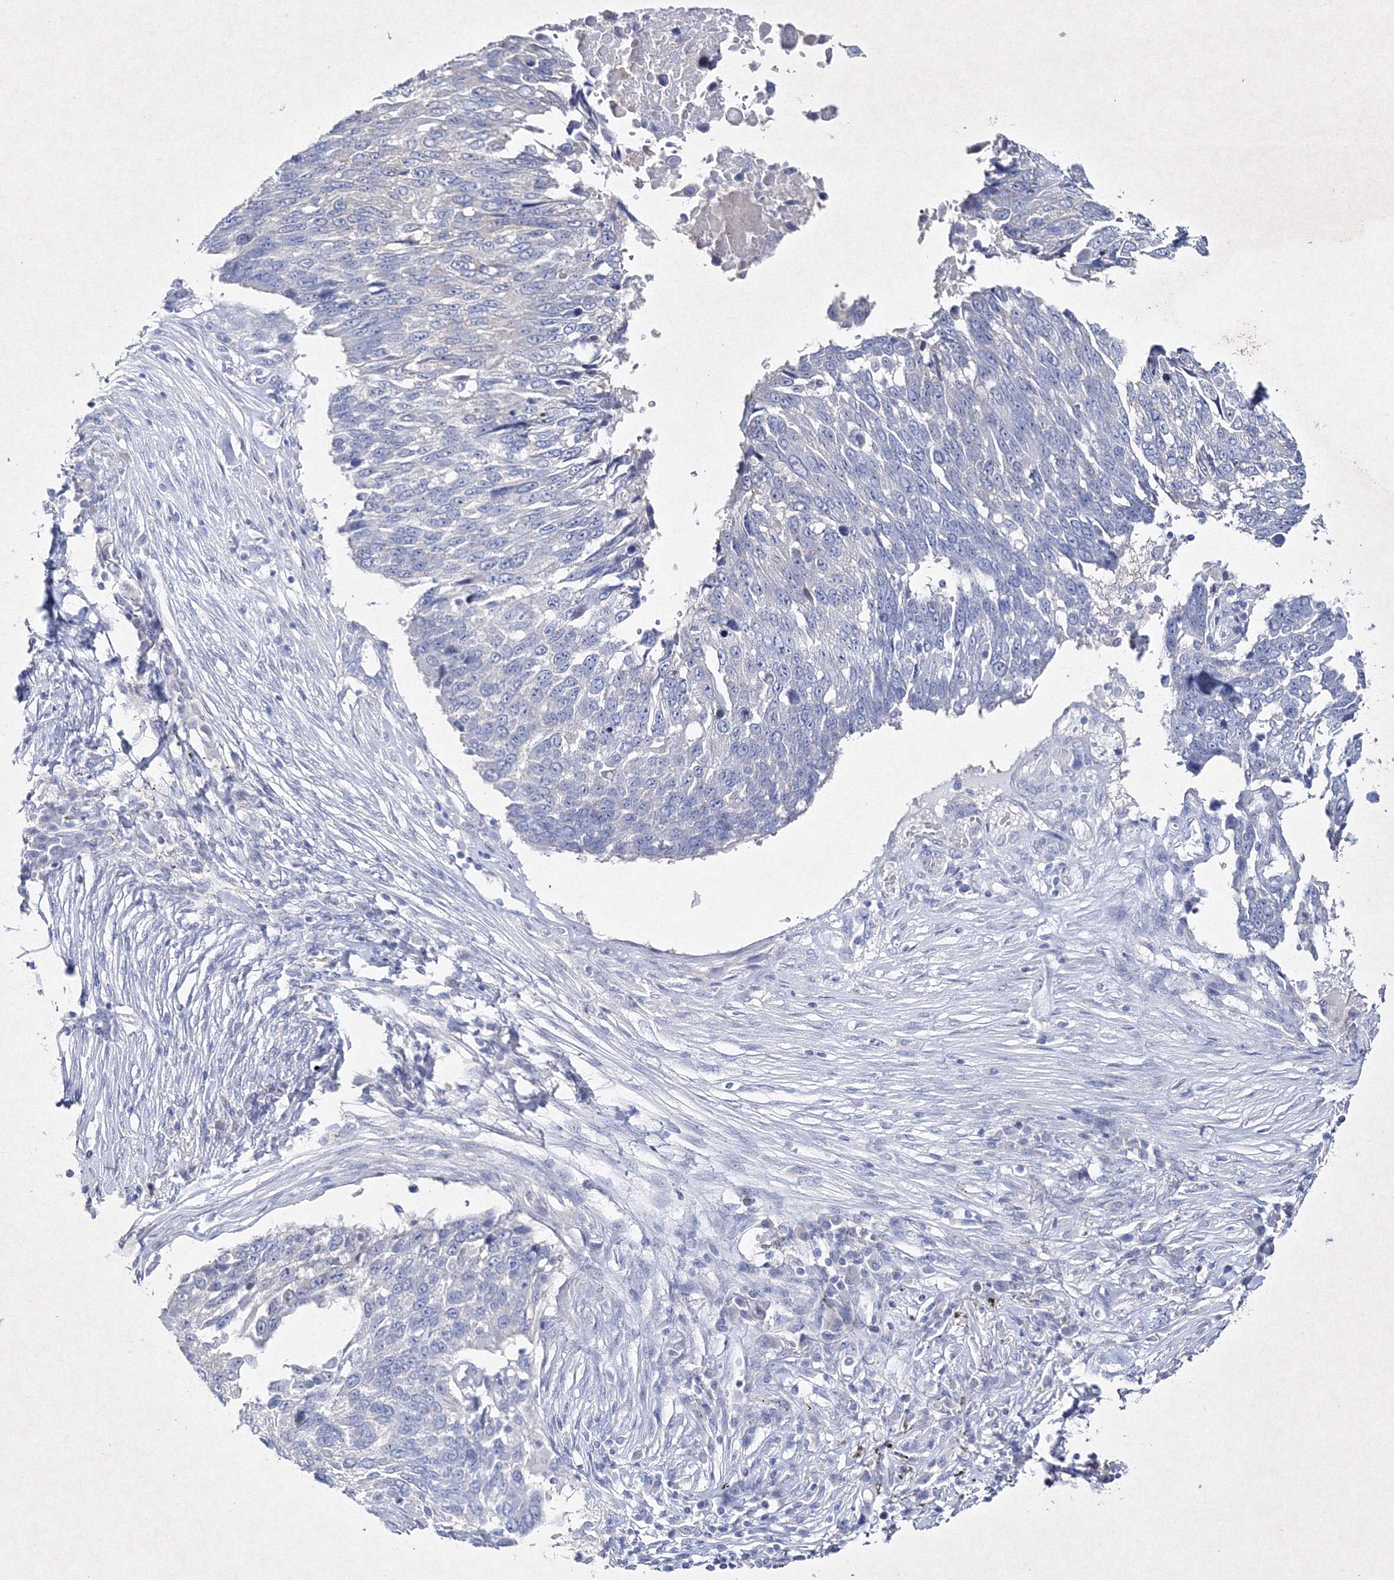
{"staining": {"intensity": "negative", "quantity": "none", "location": "none"}, "tissue": "lung cancer", "cell_type": "Tumor cells", "image_type": "cancer", "snomed": [{"axis": "morphology", "description": "Squamous cell carcinoma, NOS"}, {"axis": "topography", "description": "Lung"}], "caption": "Histopathology image shows no protein expression in tumor cells of lung cancer (squamous cell carcinoma) tissue.", "gene": "SMIM29", "patient": {"sex": "male", "age": 66}}